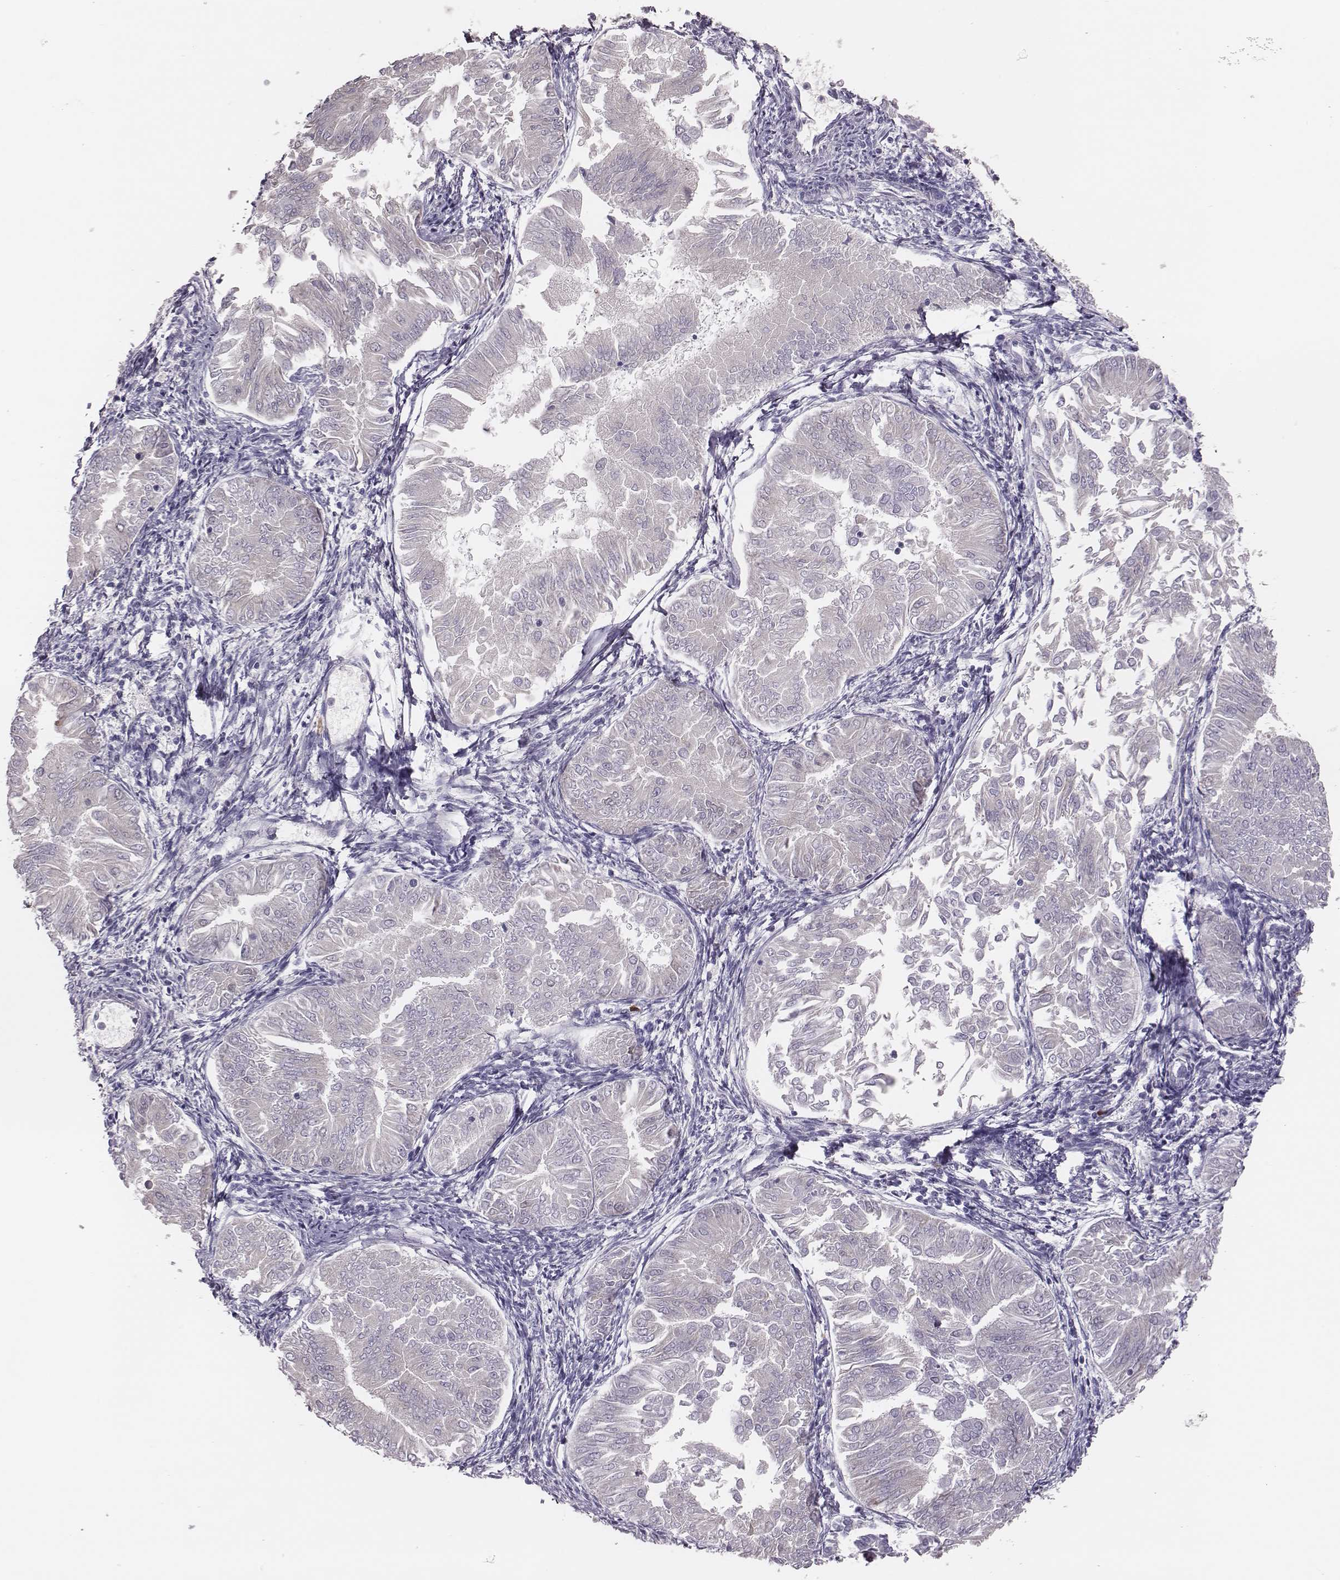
{"staining": {"intensity": "negative", "quantity": "none", "location": "none"}, "tissue": "endometrial cancer", "cell_type": "Tumor cells", "image_type": "cancer", "snomed": [{"axis": "morphology", "description": "Adenocarcinoma, NOS"}, {"axis": "topography", "description": "Endometrium"}], "caption": "Histopathology image shows no protein positivity in tumor cells of endometrial adenocarcinoma tissue.", "gene": "PBK", "patient": {"sex": "female", "age": 53}}